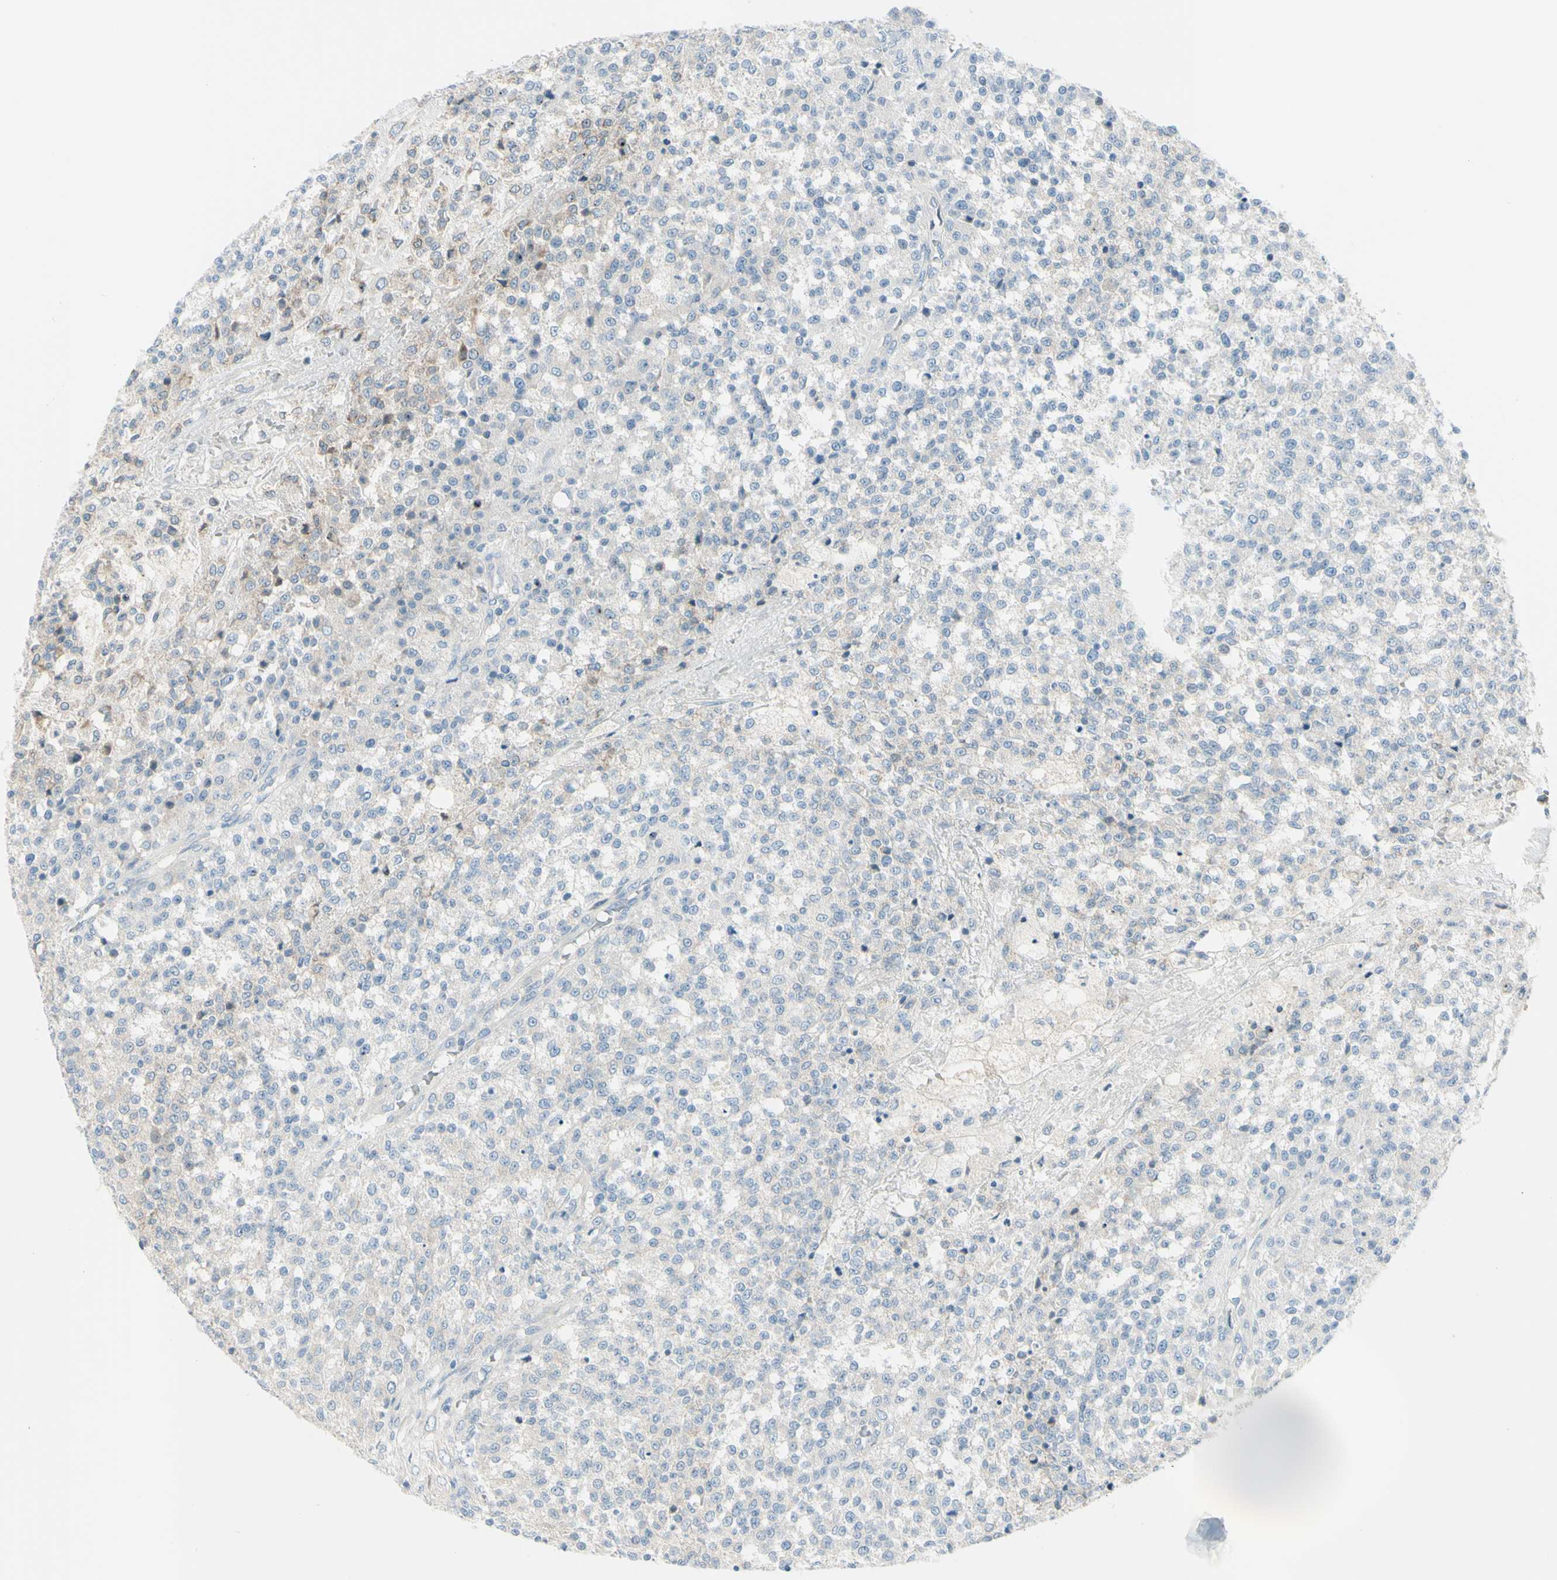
{"staining": {"intensity": "weak", "quantity": "<25%", "location": "cytoplasmic/membranous"}, "tissue": "testis cancer", "cell_type": "Tumor cells", "image_type": "cancer", "snomed": [{"axis": "morphology", "description": "Seminoma, NOS"}, {"axis": "topography", "description": "Testis"}], "caption": "IHC of testis cancer shows no expression in tumor cells.", "gene": "LRRK1", "patient": {"sex": "male", "age": 59}}